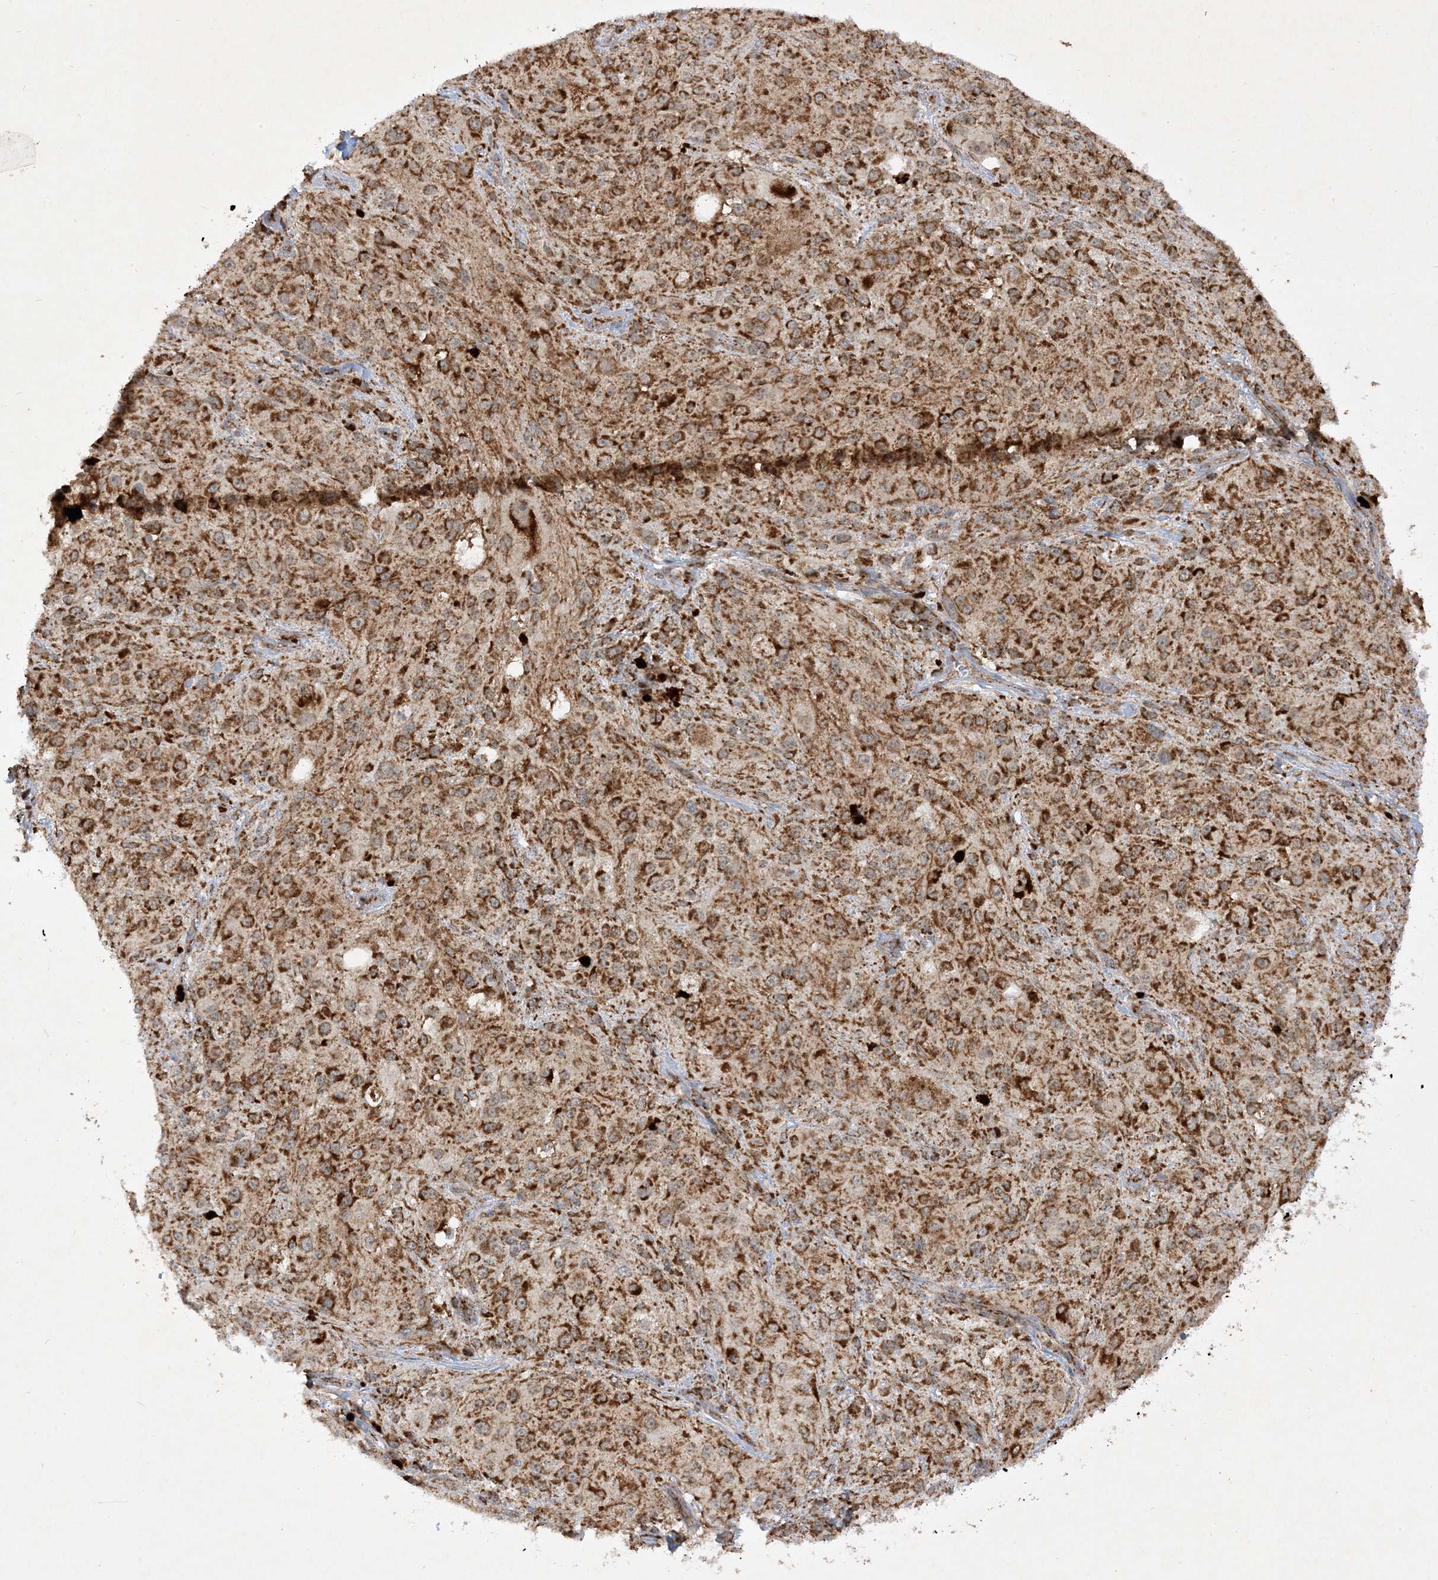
{"staining": {"intensity": "strong", "quantity": ">75%", "location": "cytoplasmic/membranous"}, "tissue": "melanoma", "cell_type": "Tumor cells", "image_type": "cancer", "snomed": [{"axis": "morphology", "description": "Necrosis, NOS"}, {"axis": "morphology", "description": "Malignant melanoma, NOS"}, {"axis": "topography", "description": "Skin"}], "caption": "Melanoma stained with IHC displays strong cytoplasmic/membranous expression in approximately >75% of tumor cells. (IHC, brightfield microscopy, high magnification).", "gene": "NDUFAF3", "patient": {"sex": "female", "age": 87}}